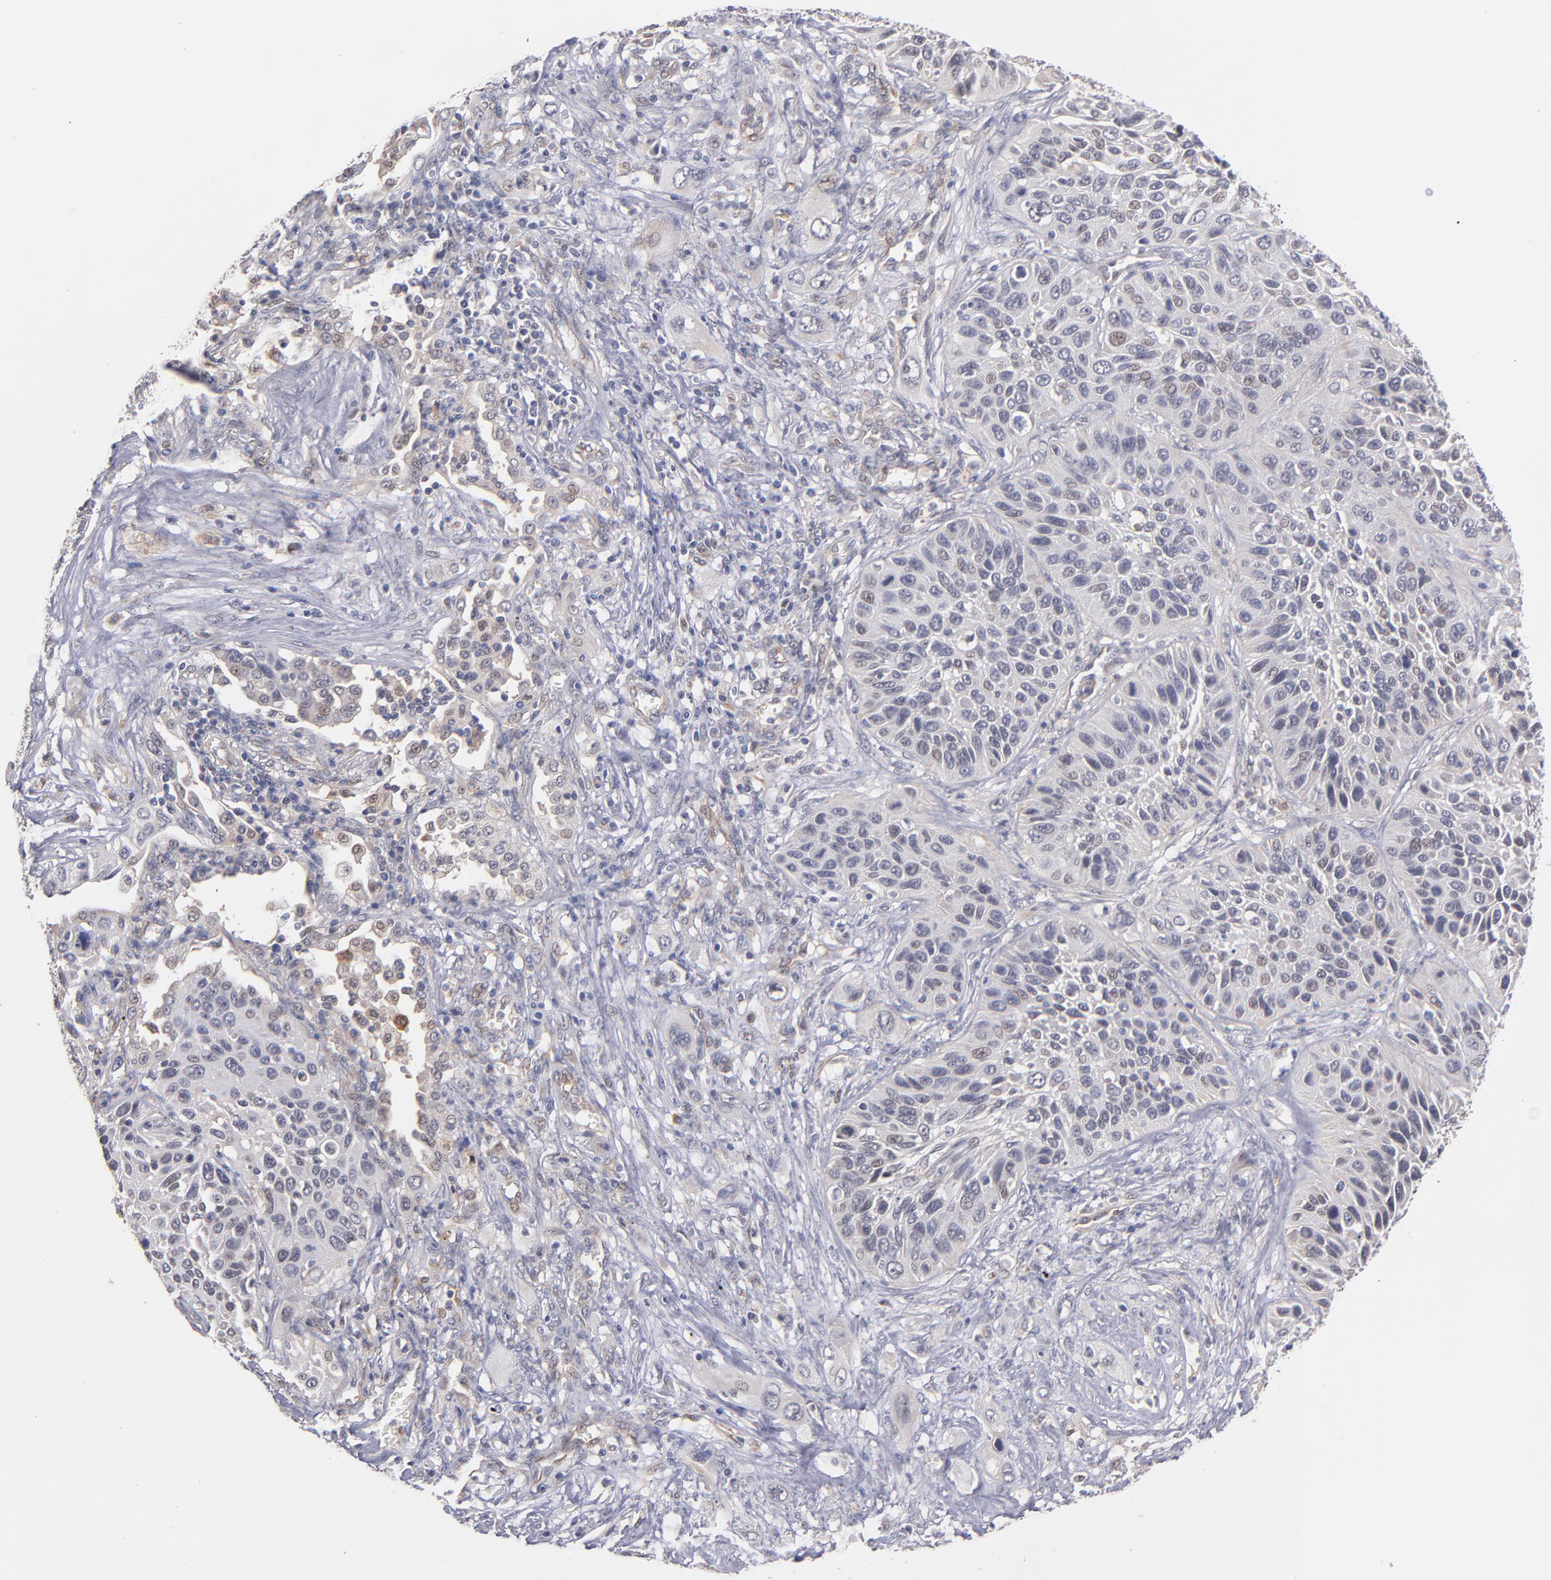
{"staining": {"intensity": "weak", "quantity": "<25%", "location": "nuclear"}, "tissue": "lung cancer", "cell_type": "Tumor cells", "image_type": "cancer", "snomed": [{"axis": "morphology", "description": "Squamous cell carcinoma, NOS"}, {"axis": "topography", "description": "Lung"}], "caption": "Tumor cells are negative for brown protein staining in lung cancer. (DAB immunohistochemistry, high magnification).", "gene": "GMFG", "patient": {"sex": "female", "age": 76}}